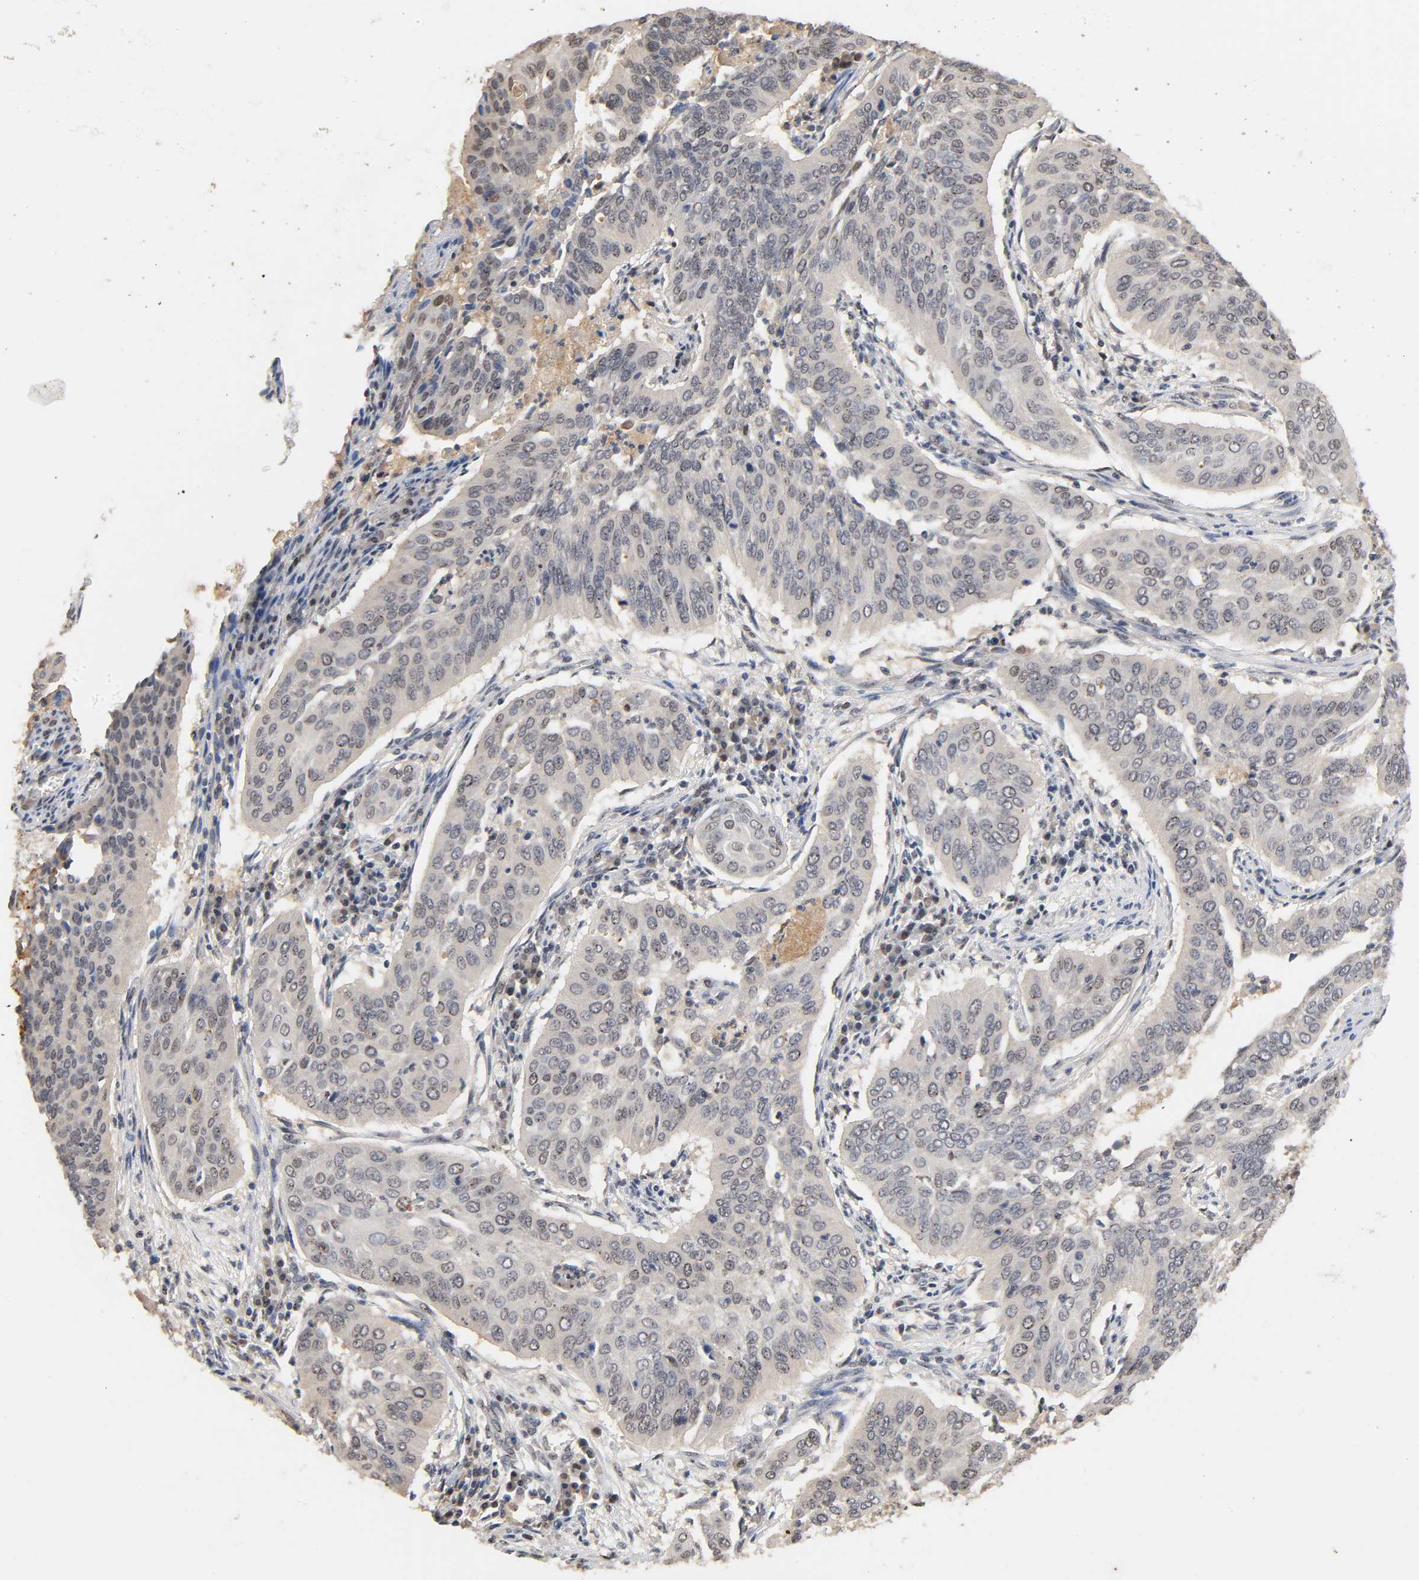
{"staining": {"intensity": "weak", "quantity": "<25%", "location": "nuclear"}, "tissue": "cervical cancer", "cell_type": "Tumor cells", "image_type": "cancer", "snomed": [{"axis": "morphology", "description": "Squamous cell carcinoma, NOS"}, {"axis": "topography", "description": "Cervix"}], "caption": "There is no significant staining in tumor cells of cervical cancer (squamous cell carcinoma).", "gene": "UBC", "patient": {"sex": "female", "age": 39}}